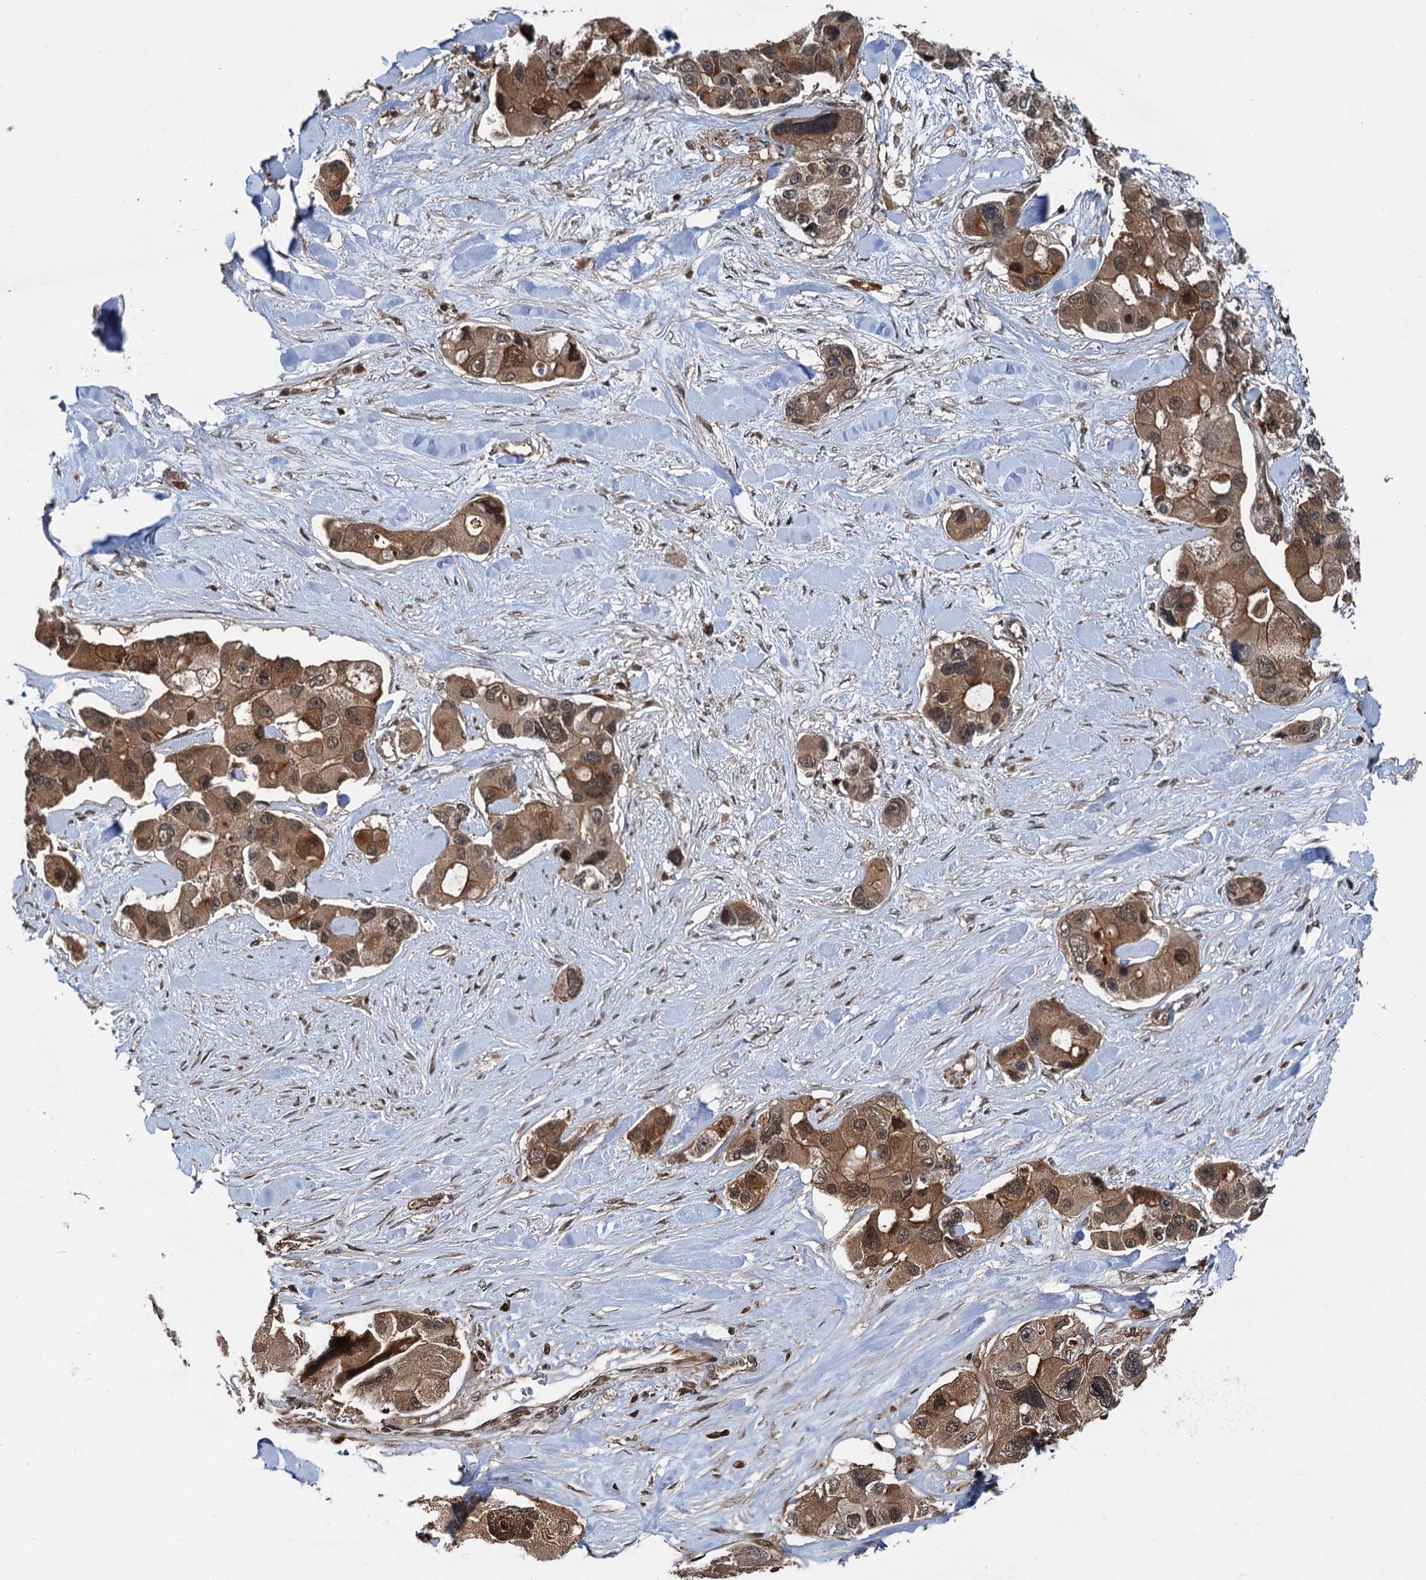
{"staining": {"intensity": "moderate", "quantity": ">75%", "location": "cytoplasmic/membranous,nuclear"}, "tissue": "lung cancer", "cell_type": "Tumor cells", "image_type": "cancer", "snomed": [{"axis": "morphology", "description": "Adenocarcinoma, NOS"}, {"axis": "topography", "description": "Lung"}], "caption": "Protein expression by IHC displays moderate cytoplasmic/membranous and nuclear staining in approximately >75% of tumor cells in lung cancer (adenocarcinoma).", "gene": "STUB1", "patient": {"sex": "female", "age": 54}}